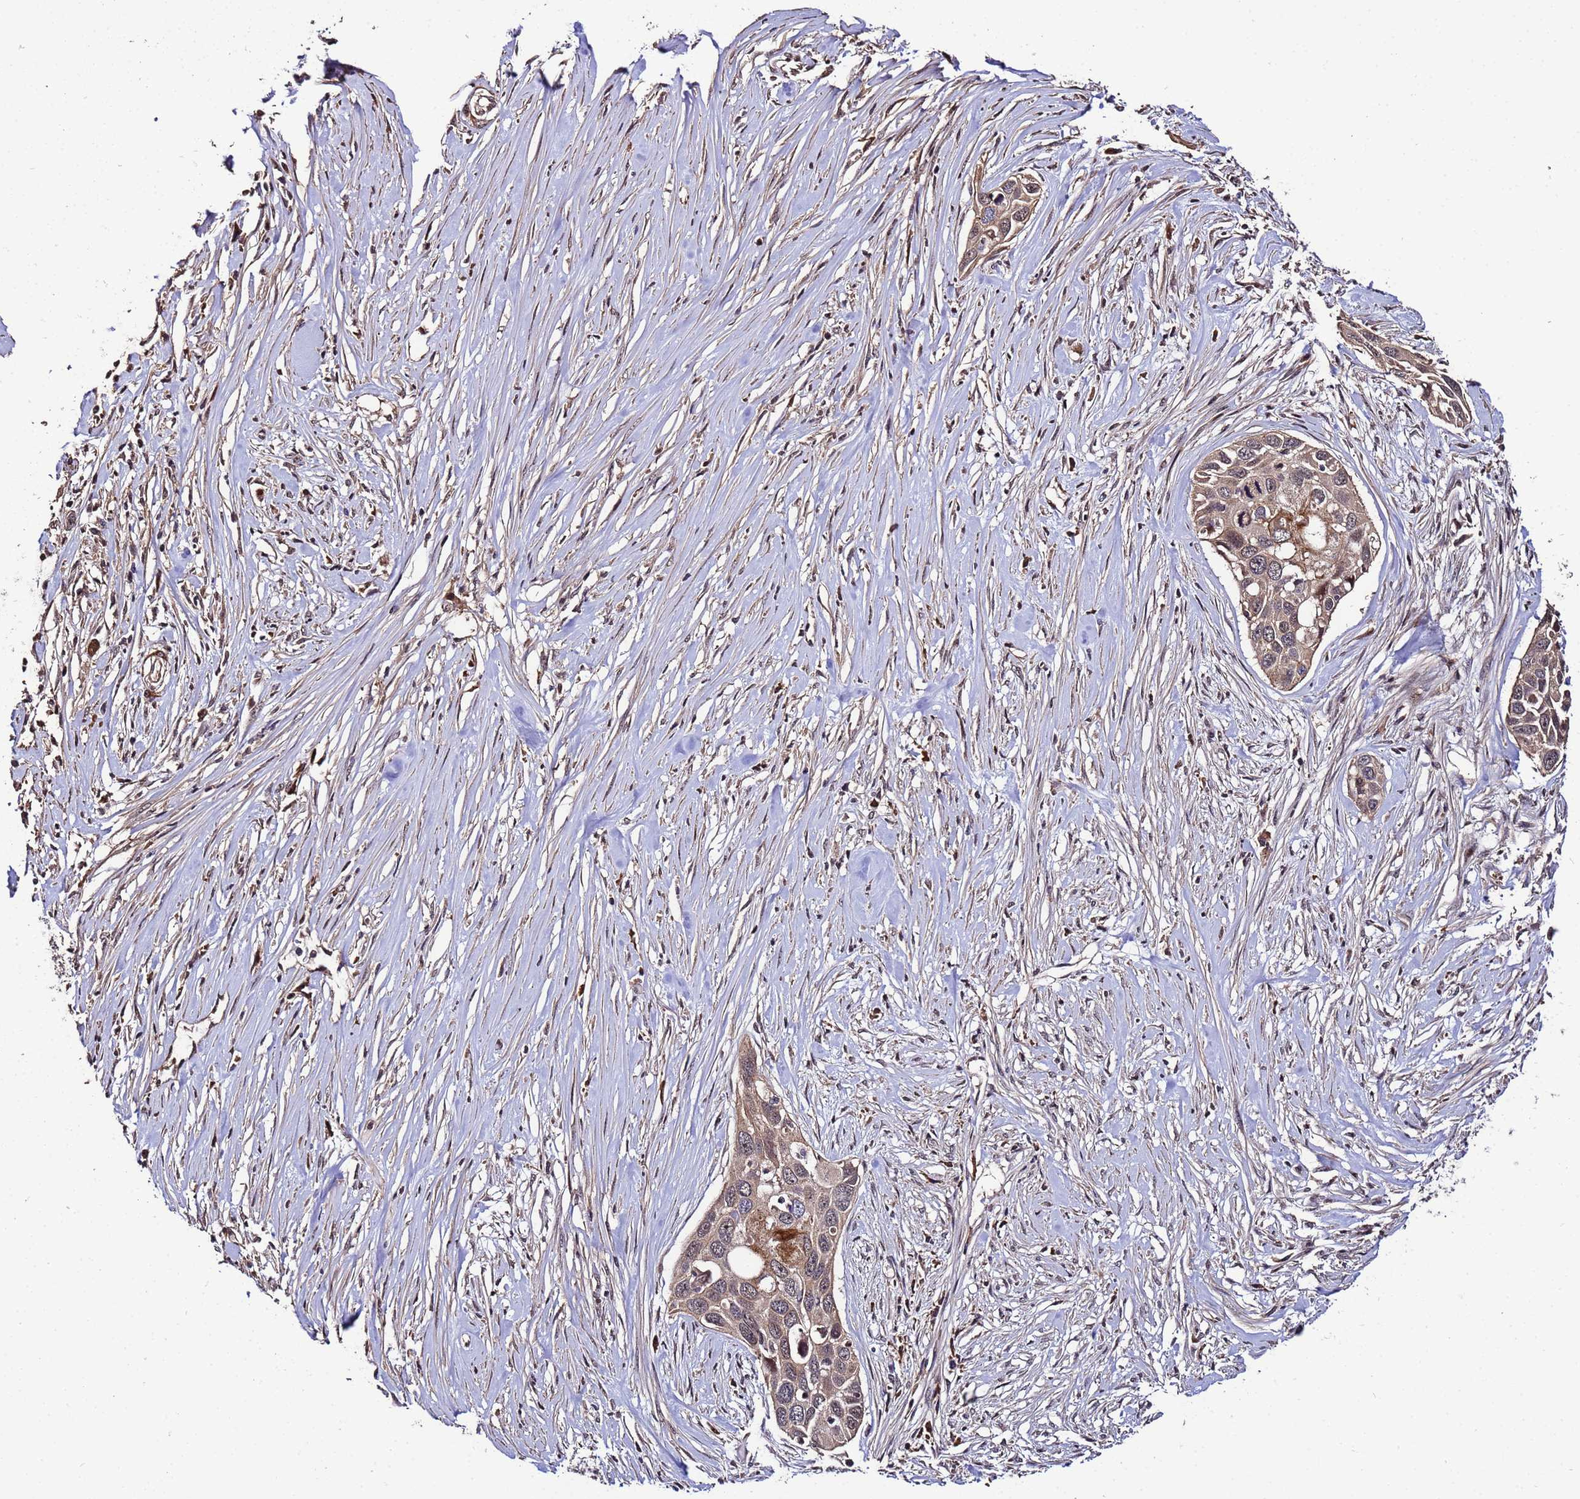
{"staining": {"intensity": "weak", "quantity": ">75%", "location": "cytoplasmic/membranous"}, "tissue": "pancreatic cancer", "cell_type": "Tumor cells", "image_type": "cancer", "snomed": [{"axis": "morphology", "description": "Adenocarcinoma, NOS"}, {"axis": "topography", "description": "Pancreas"}], "caption": "Immunohistochemical staining of pancreatic cancer exhibits low levels of weak cytoplasmic/membranous protein staining in about >75% of tumor cells. The staining was performed using DAB to visualize the protein expression in brown, while the nuclei were stained in blue with hematoxylin (Magnification: 20x).", "gene": "WNK4", "patient": {"sex": "female", "age": 60}}